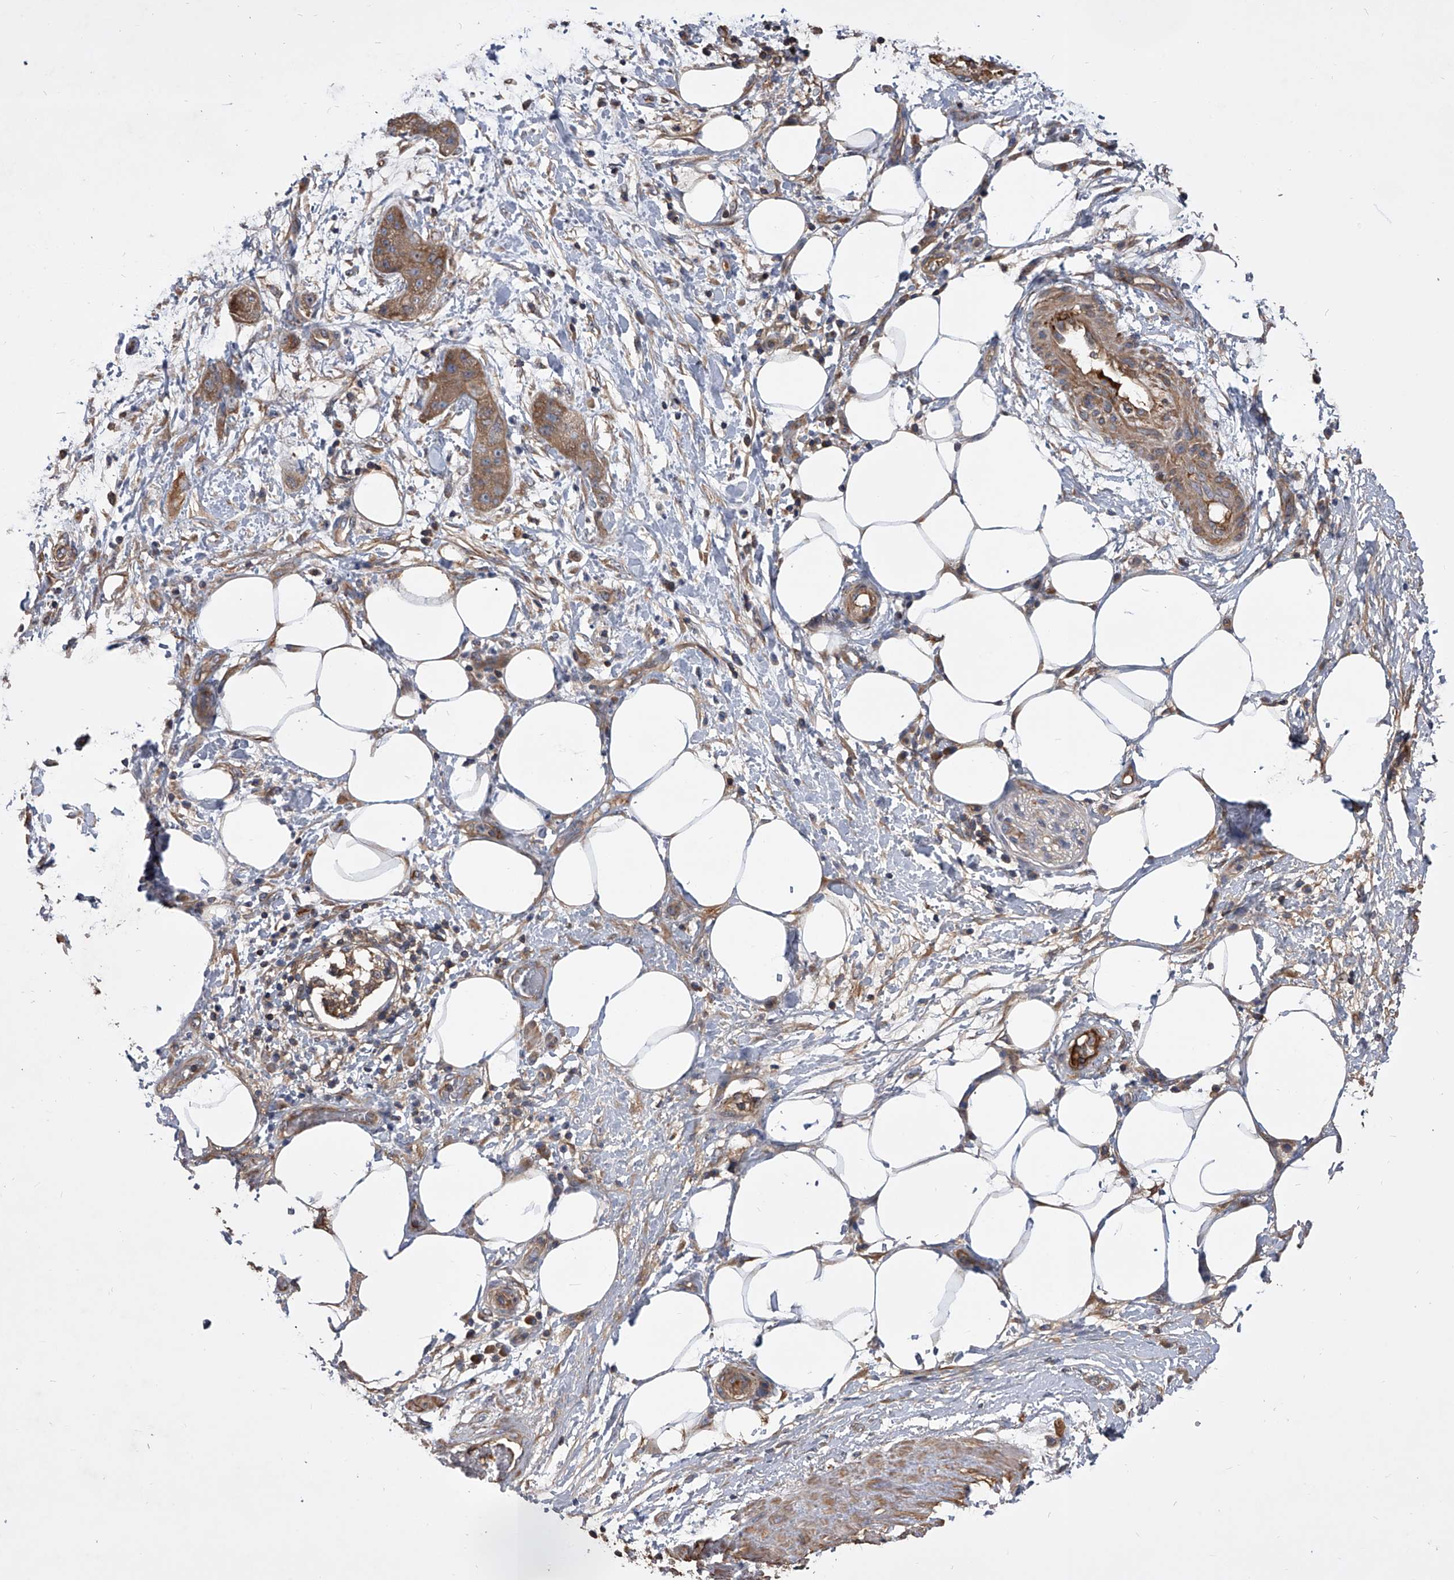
{"staining": {"intensity": "moderate", "quantity": ">75%", "location": "cytoplasmic/membranous"}, "tissue": "pancreatic cancer", "cell_type": "Tumor cells", "image_type": "cancer", "snomed": [{"axis": "morphology", "description": "Adenocarcinoma, NOS"}, {"axis": "topography", "description": "Pancreas"}], "caption": "Protein expression analysis of pancreatic adenocarcinoma exhibits moderate cytoplasmic/membranous expression in approximately >75% of tumor cells.", "gene": "CUL7", "patient": {"sex": "female", "age": 78}}